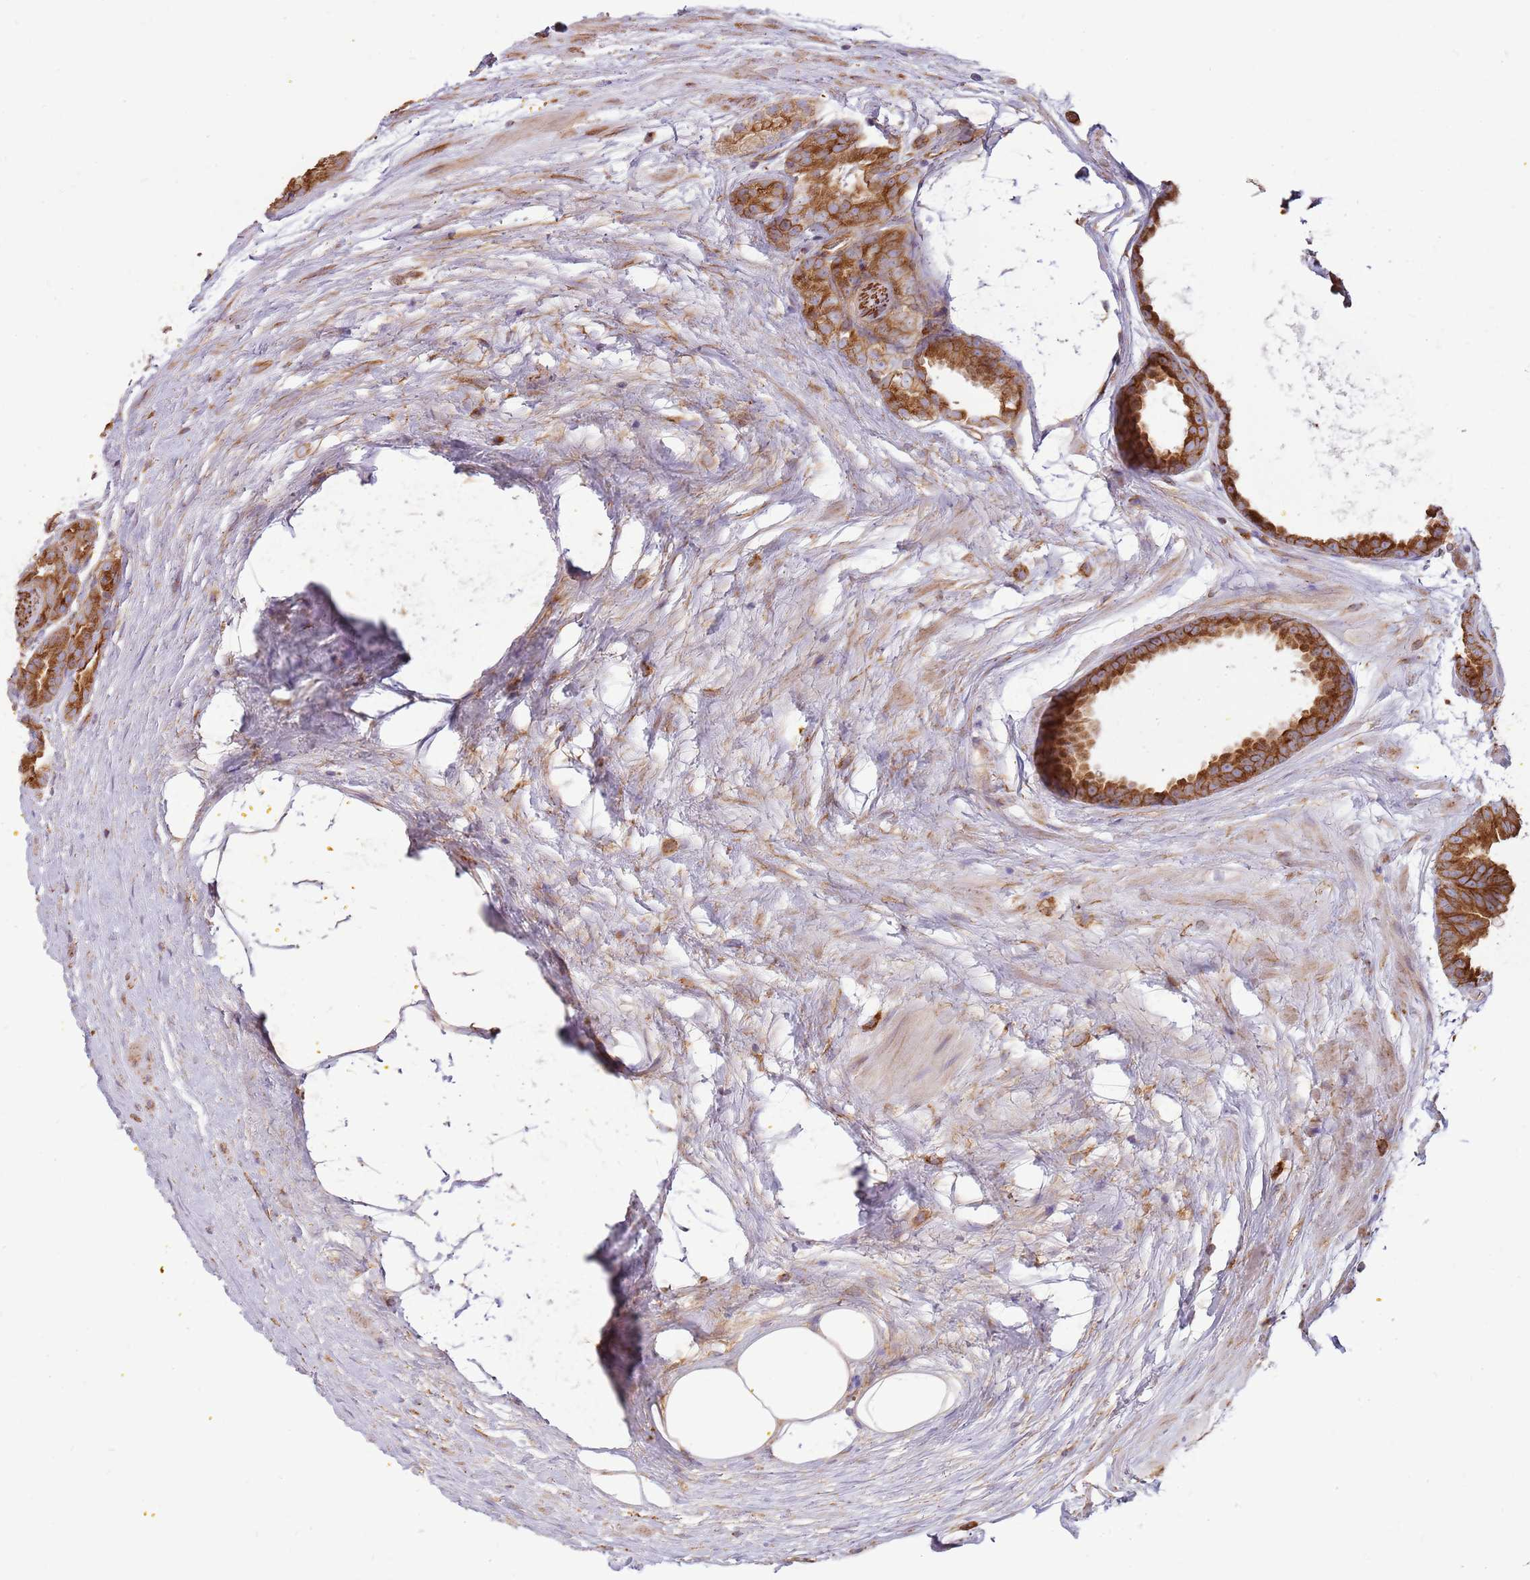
{"staining": {"intensity": "strong", "quantity": ">75%", "location": "cytoplasmic/membranous"}, "tissue": "prostate cancer", "cell_type": "Tumor cells", "image_type": "cancer", "snomed": [{"axis": "morphology", "description": "Adenocarcinoma, High grade"}, {"axis": "topography", "description": "Prostate"}], "caption": "Immunohistochemistry micrograph of neoplastic tissue: human prostate cancer (adenocarcinoma (high-grade)) stained using immunohistochemistry (IHC) demonstrates high levels of strong protein expression localized specifically in the cytoplasmic/membranous of tumor cells, appearing as a cytoplasmic/membranous brown color.", "gene": "EMC1", "patient": {"sex": "male", "age": 72}}